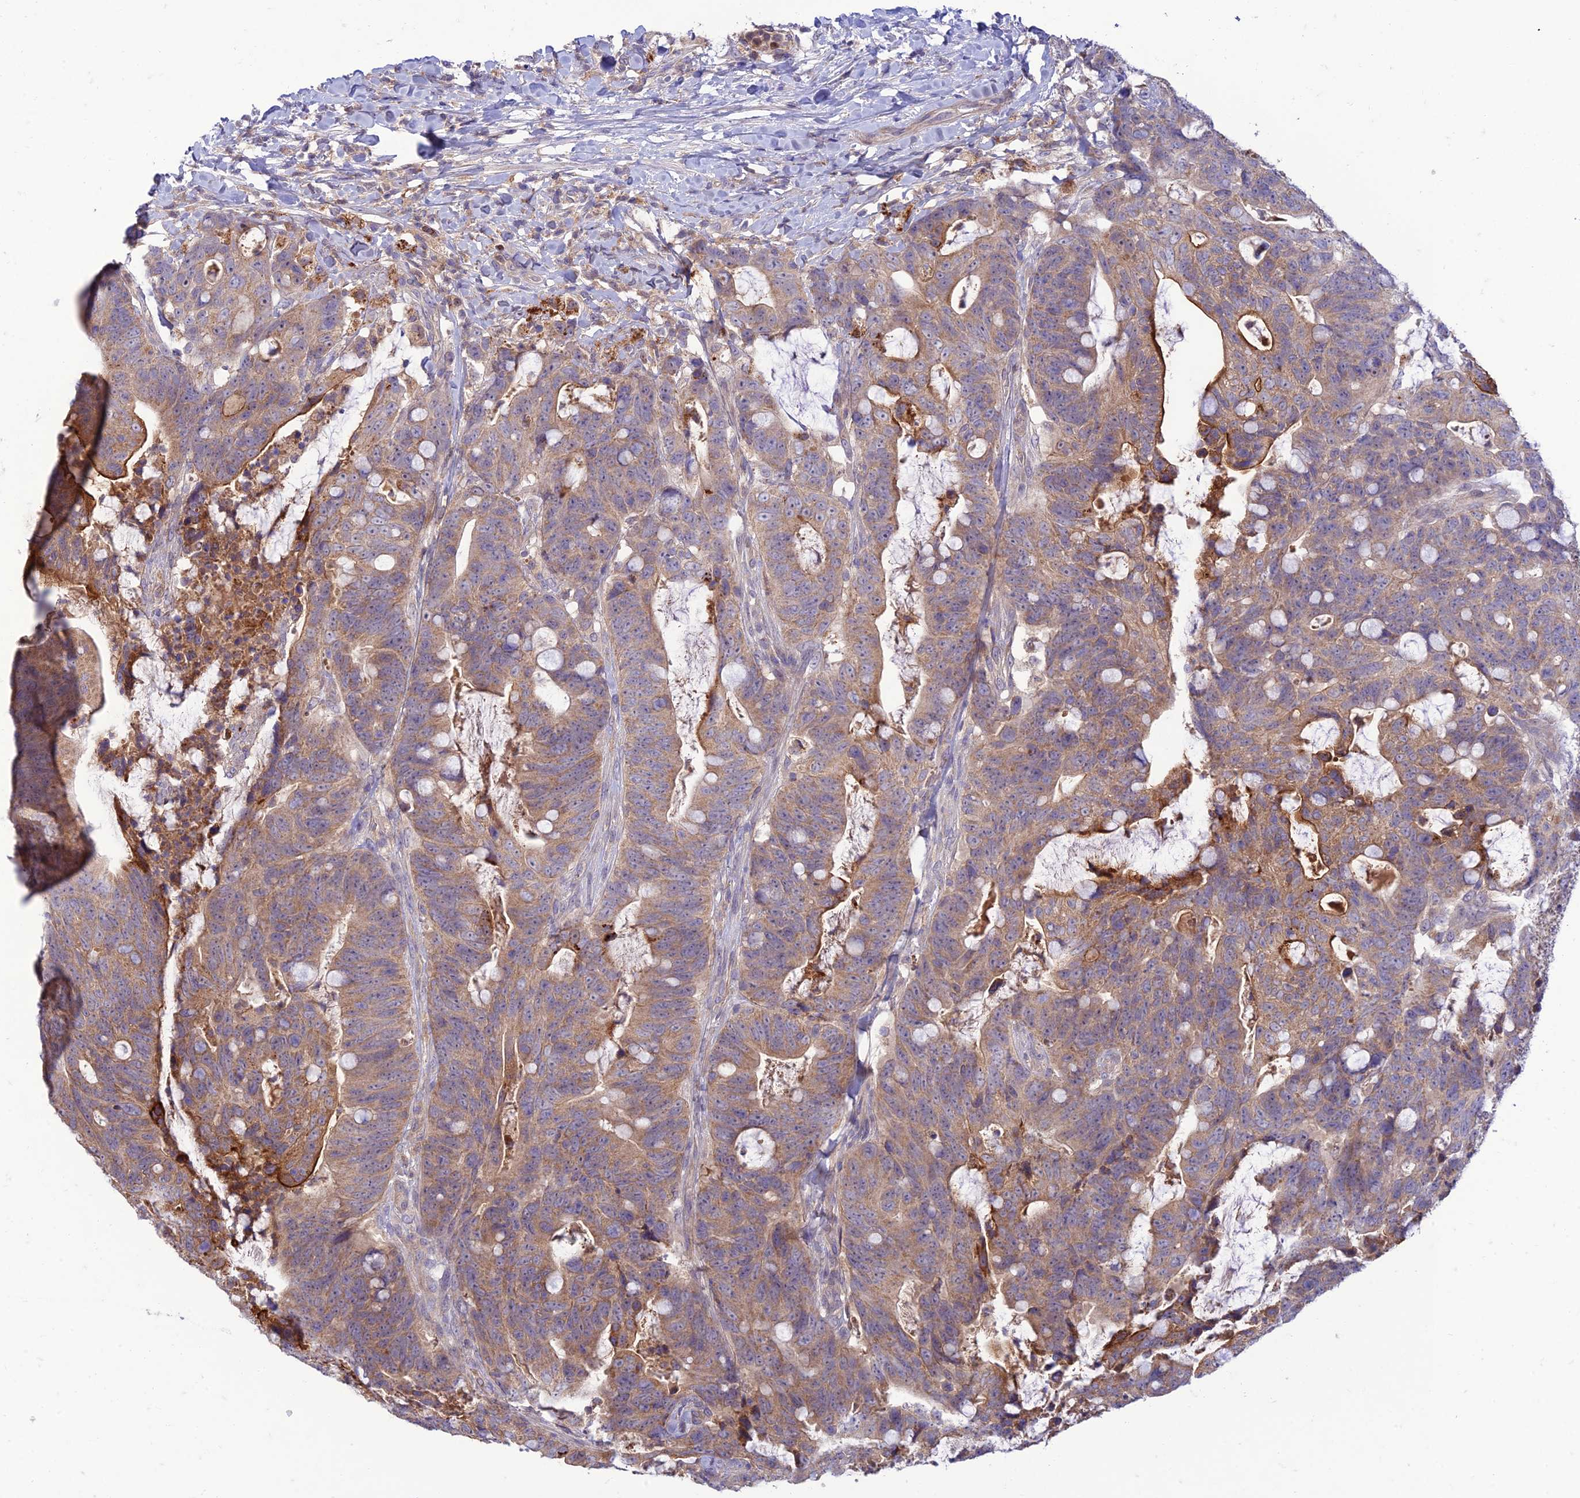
{"staining": {"intensity": "moderate", "quantity": ">75%", "location": "cytoplasmic/membranous"}, "tissue": "colorectal cancer", "cell_type": "Tumor cells", "image_type": "cancer", "snomed": [{"axis": "morphology", "description": "Adenocarcinoma, NOS"}, {"axis": "topography", "description": "Colon"}], "caption": "A brown stain highlights moderate cytoplasmic/membranous staining of a protein in human colorectal adenocarcinoma tumor cells. Immunohistochemistry (ihc) stains the protein in brown and the nuclei are stained blue.", "gene": "IRAK3", "patient": {"sex": "female", "age": 82}}